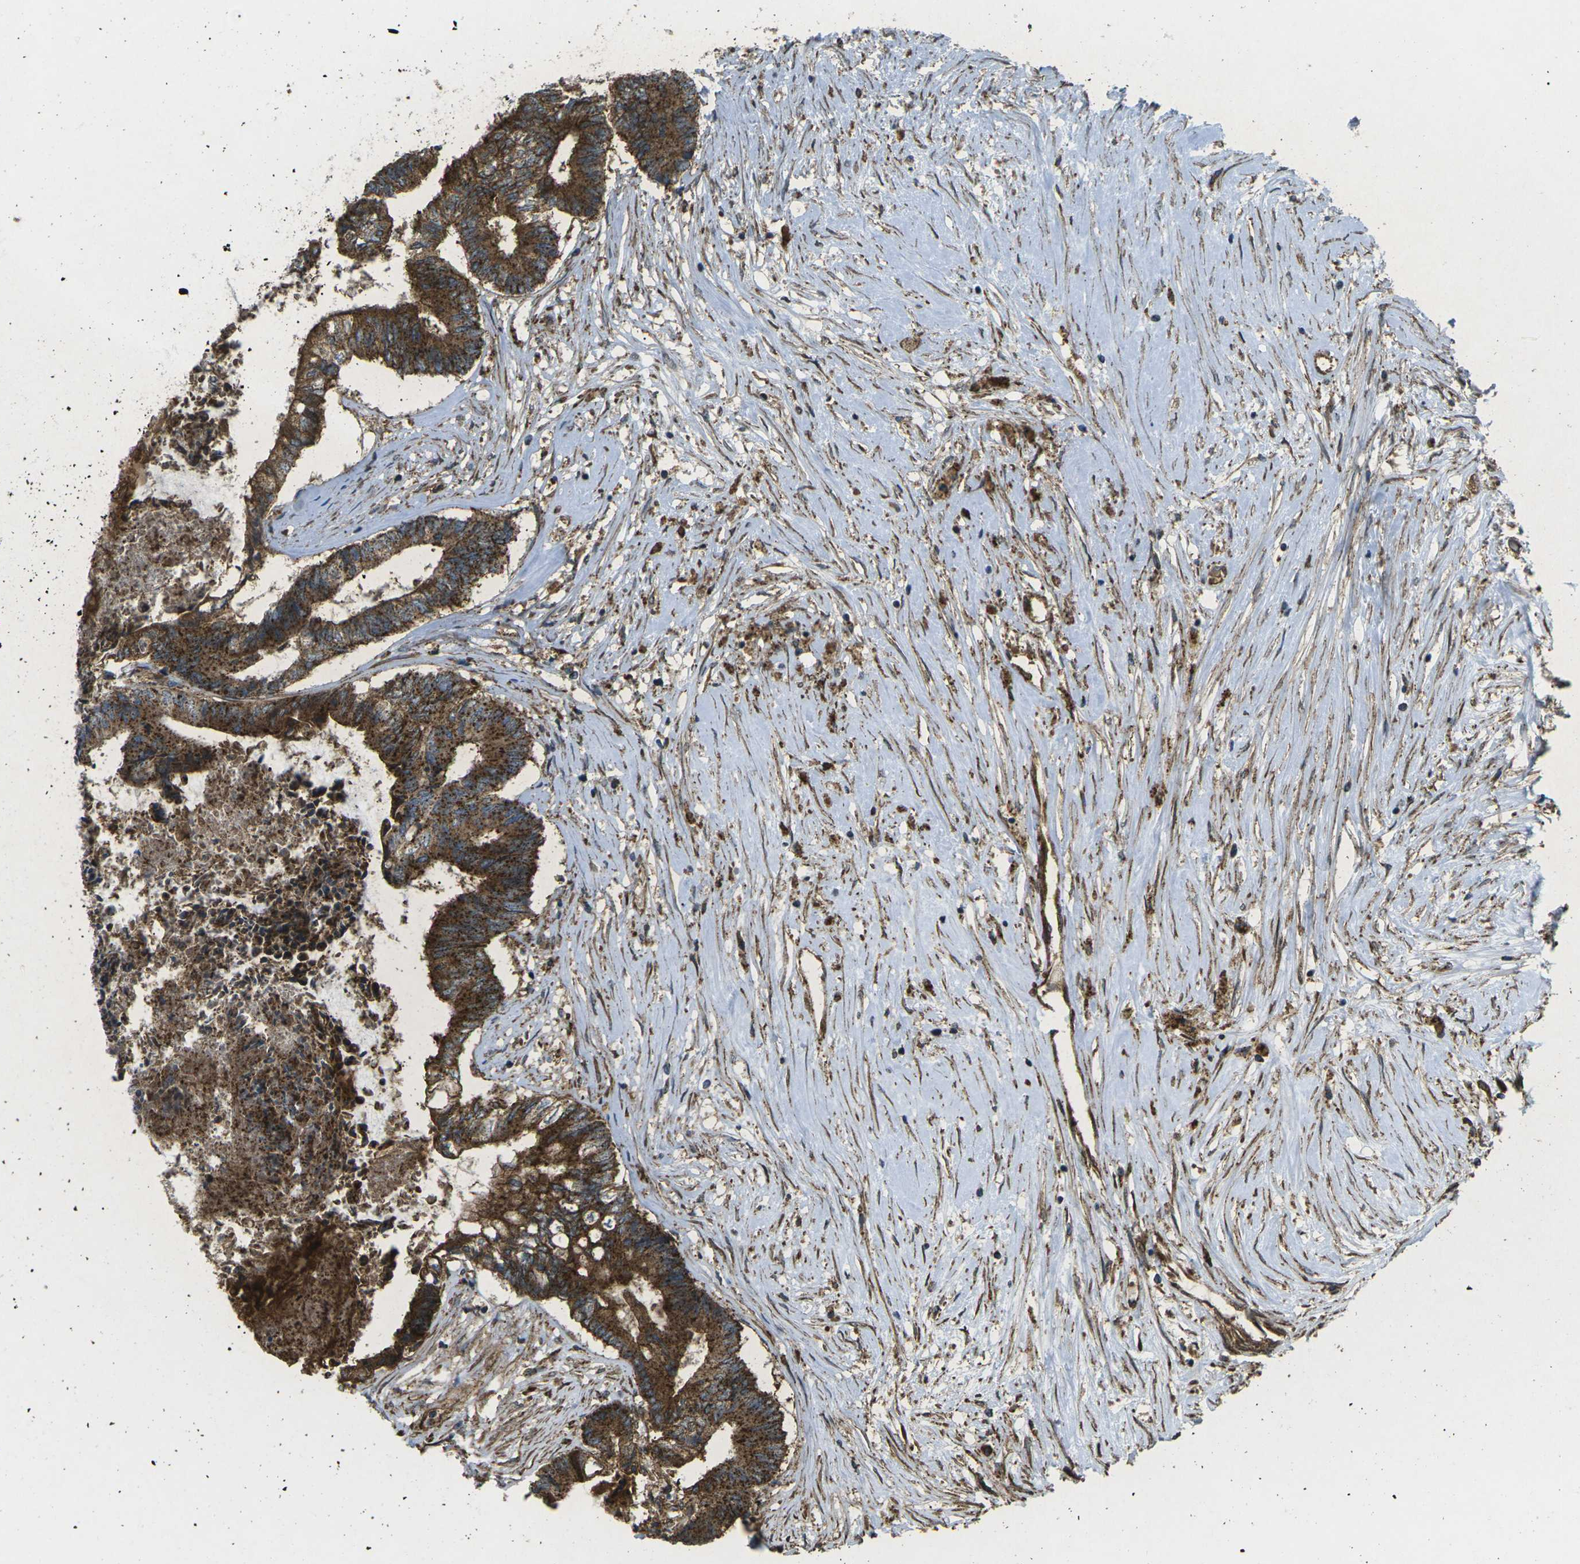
{"staining": {"intensity": "strong", "quantity": ">75%", "location": "cytoplasmic/membranous"}, "tissue": "colorectal cancer", "cell_type": "Tumor cells", "image_type": "cancer", "snomed": [{"axis": "morphology", "description": "Adenocarcinoma, NOS"}, {"axis": "topography", "description": "Rectum"}], "caption": "Protein staining of colorectal cancer tissue exhibits strong cytoplasmic/membranous expression in approximately >75% of tumor cells.", "gene": "CHMP3", "patient": {"sex": "male", "age": 63}}